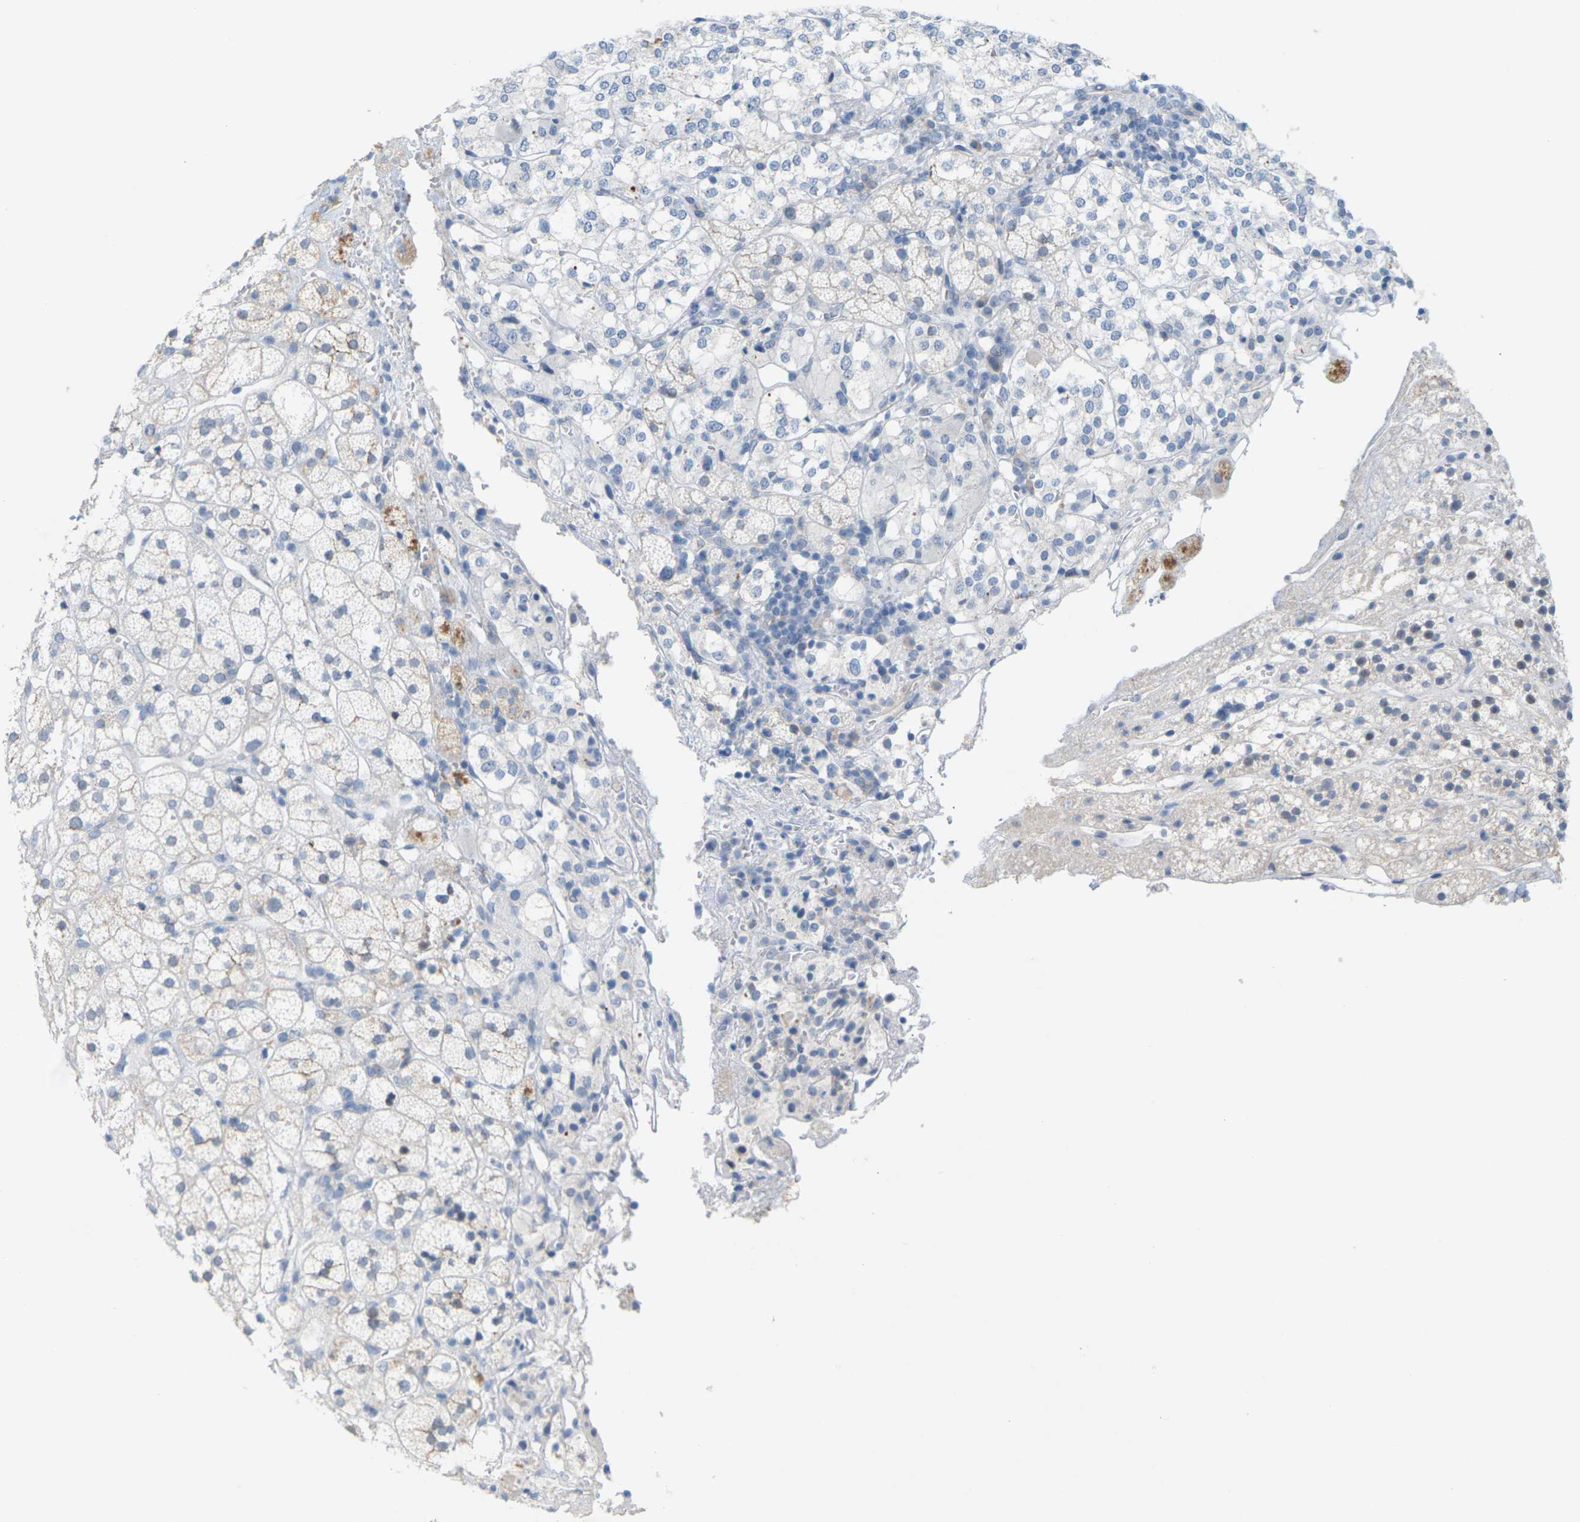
{"staining": {"intensity": "weak", "quantity": "<25%", "location": "cytoplasmic/membranous"}, "tissue": "adrenal gland", "cell_type": "Glandular cells", "image_type": "normal", "snomed": [{"axis": "morphology", "description": "Normal tissue, NOS"}, {"axis": "topography", "description": "Adrenal gland"}], "caption": "Immunohistochemistry of unremarkable adrenal gland exhibits no staining in glandular cells. Brightfield microscopy of IHC stained with DAB (3,3'-diaminobenzidine) (brown) and hematoxylin (blue), captured at high magnification.", "gene": "CLDN3", "patient": {"sex": "male", "age": 56}}